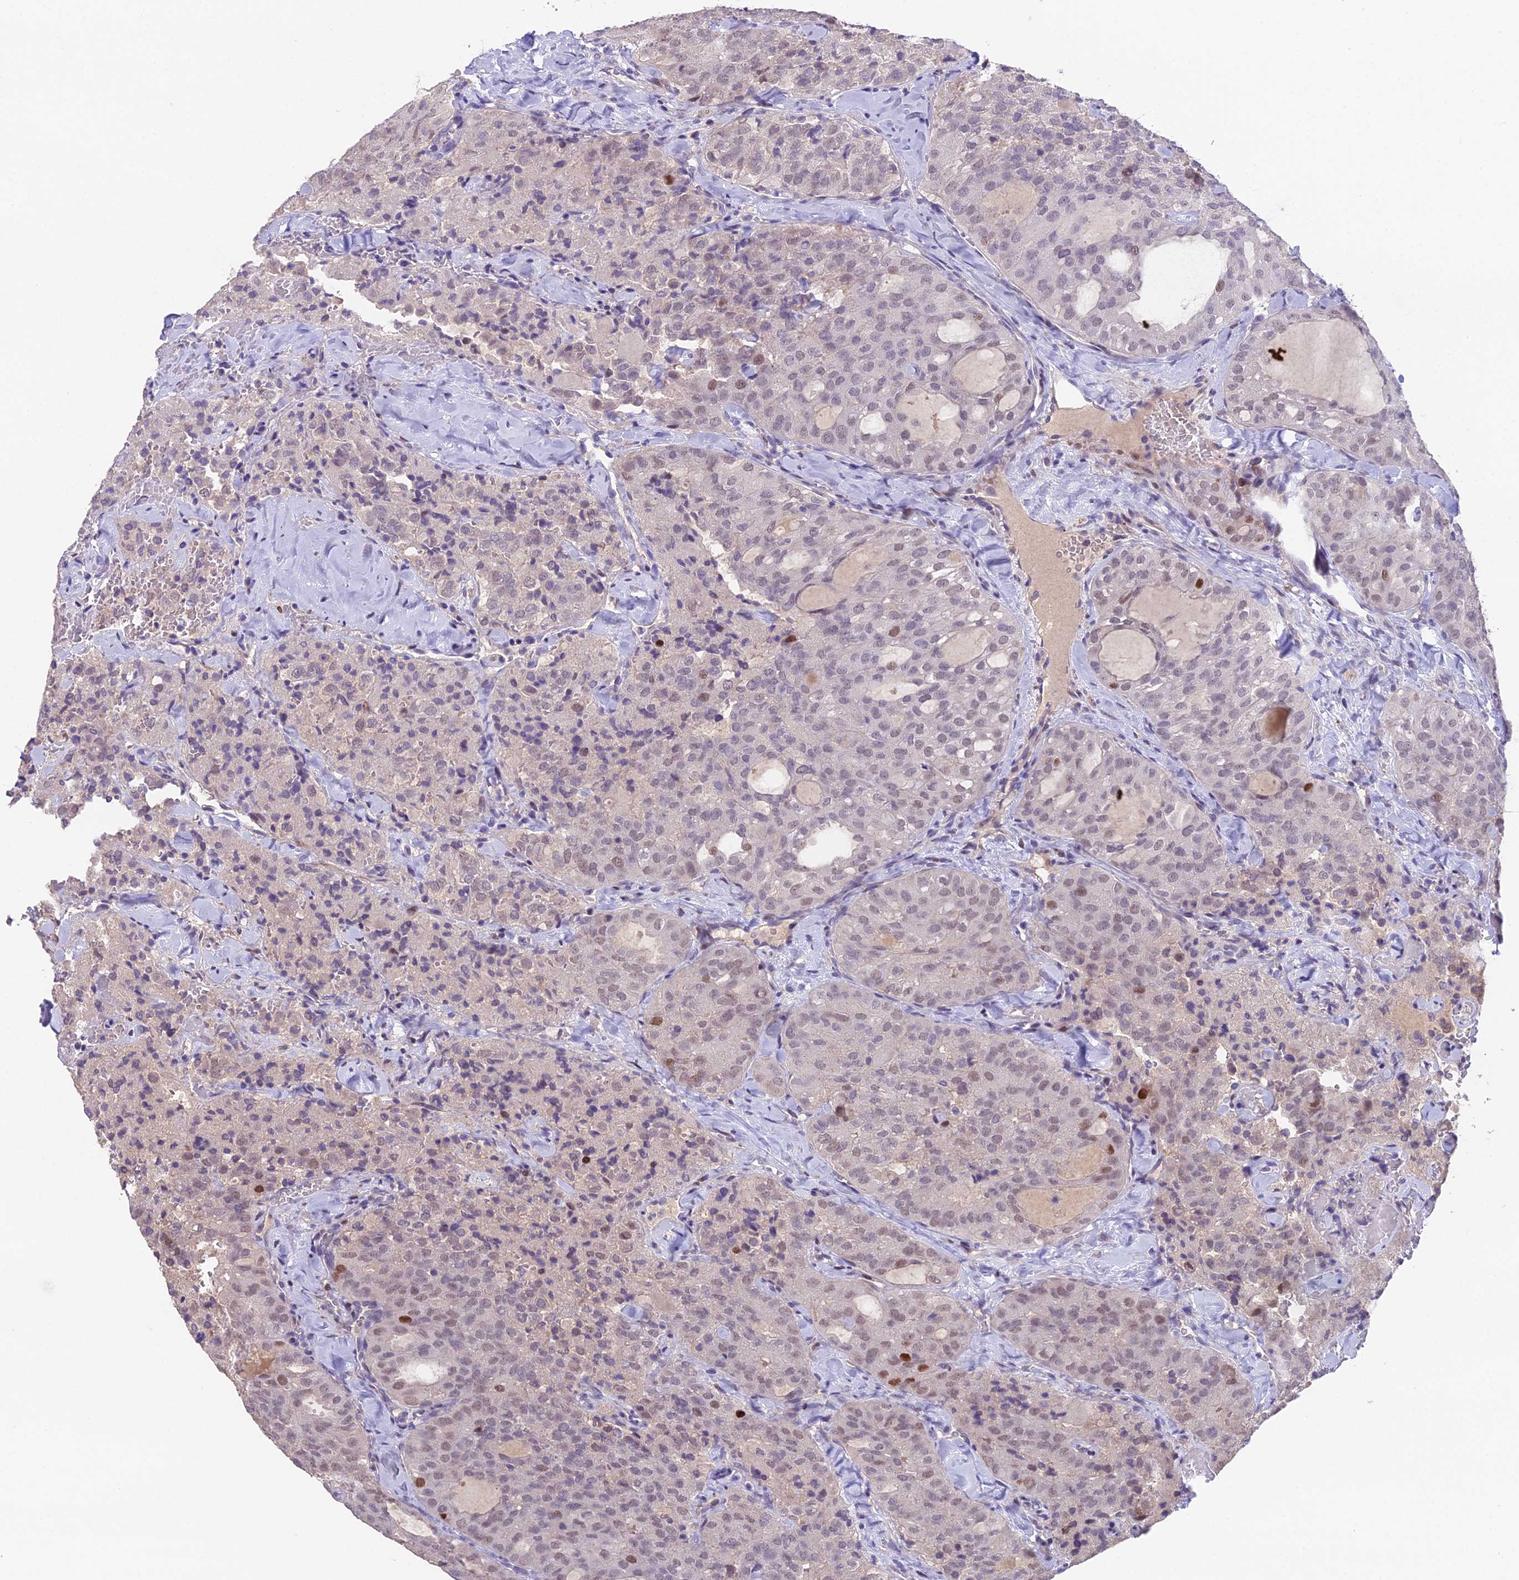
{"staining": {"intensity": "moderate", "quantity": "<25%", "location": "nuclear"}, "tissue": "thyroid cancer", "cell_type": "Tumor cells", "image_type": "cancer", "snomed": [{"axis": "morphology", "description": "Follicular adenoma carcinoma, NOS"}, {"axis": "topography", "description": "Thyroid gland"}], "caption": "Immunohistochemical staining of human thyroid cancer (follicular adenoma carcinoma) shows moderate nuclear protein expression in approximately <25% of tumor cells.", "gene": "PUS10", "patient": {"sex": "male", "age": 75}}